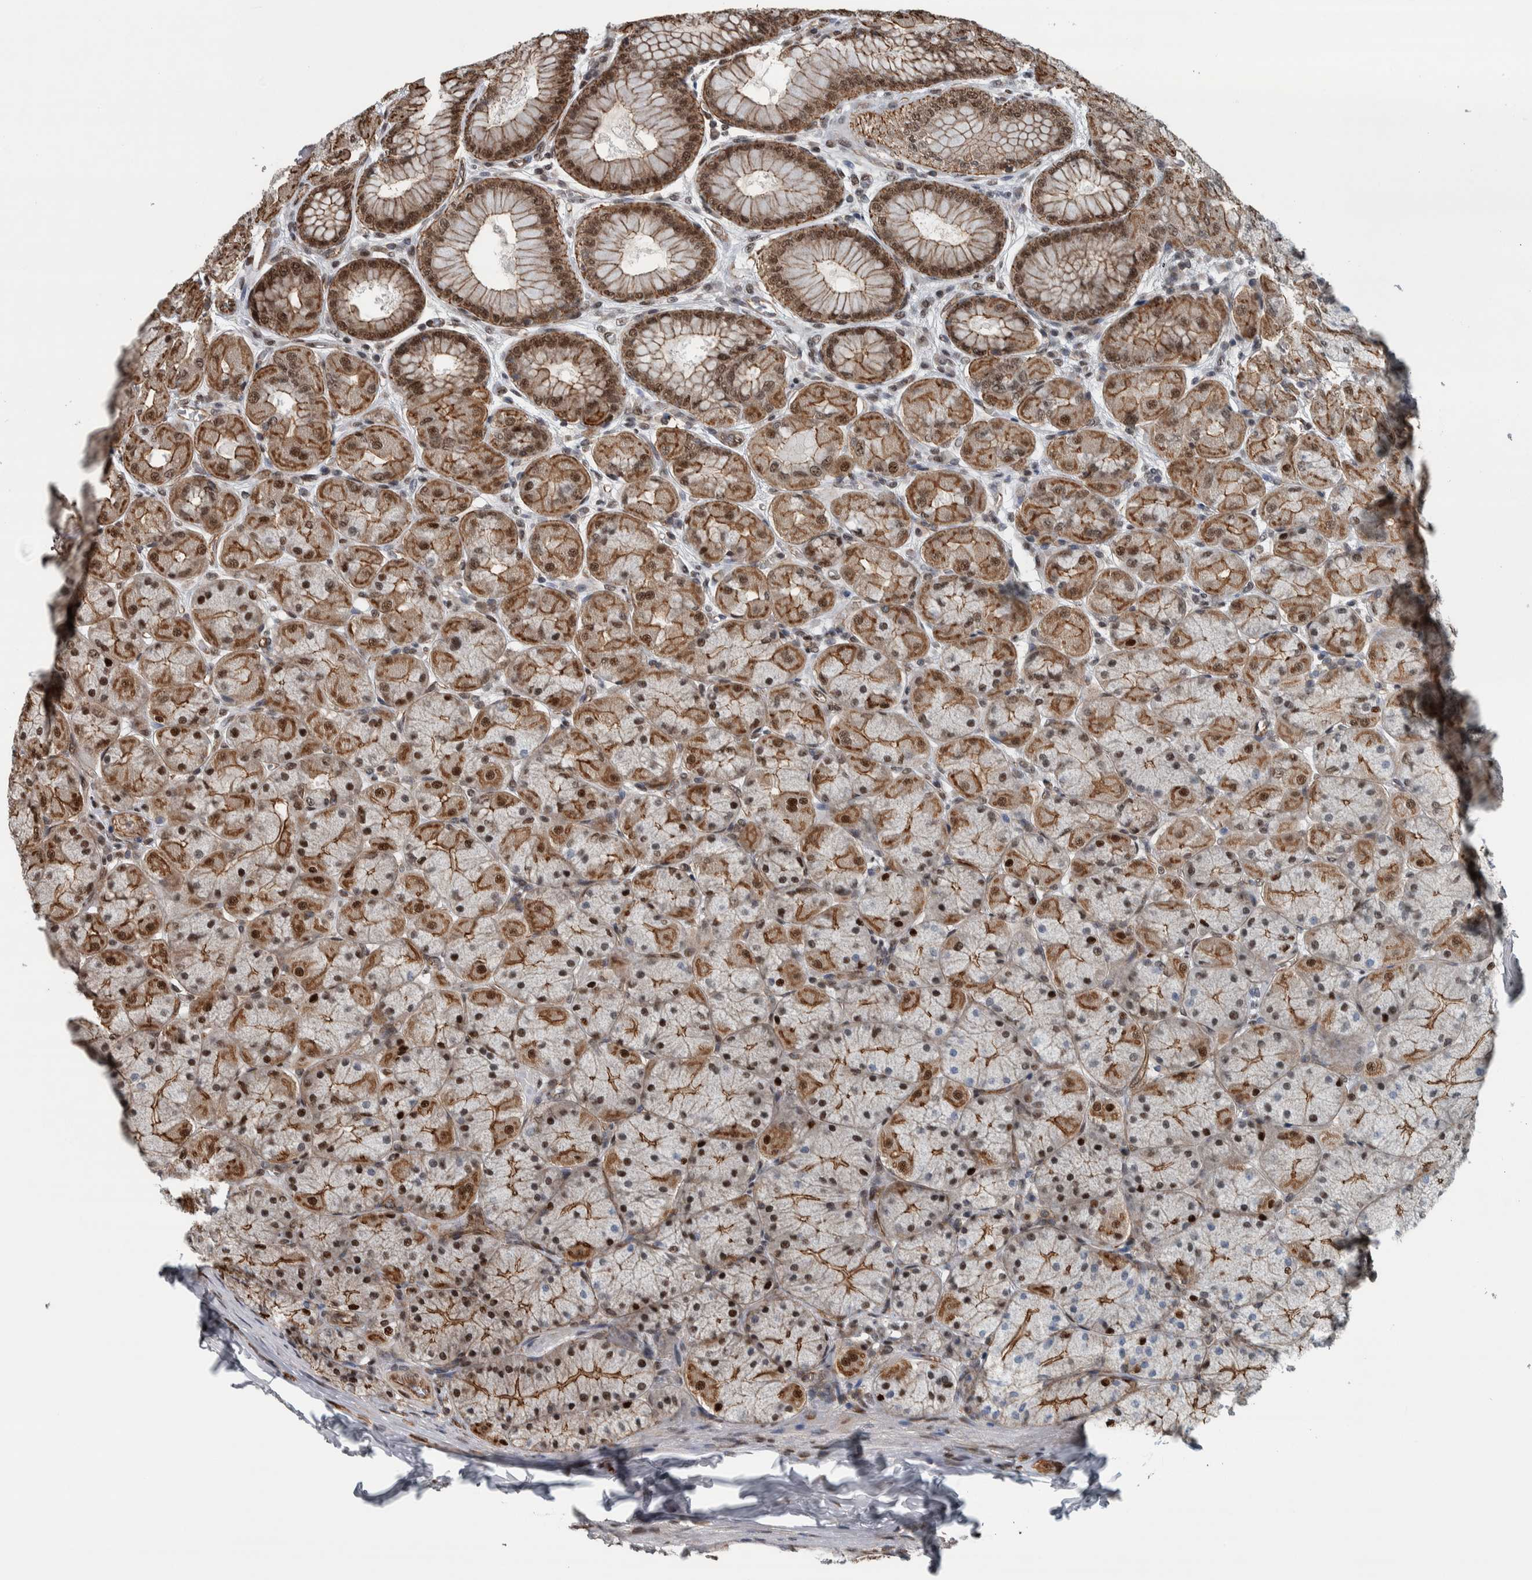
{"staining": {"intensity": "strong", "quantity": "25%-75%", "location": "cytoplasmic/membranous,nuclear"}, "tissue": "stomach", "cell_type": "Glandular cells", "image_type": "normal", "snomed": [{"axis": "morphology", "description": "Normal tissue, NOS"}, {"axis": "topography", "description": "Stomach, upper"}], "caption": "A high amount of strong cytoplasmic/membranous,nuclear expression is seen in about 25%-75% of glandular cells in unremarkable stomach. The staining is performed using DAB (3,3'-diaminobenzidine) brown chromogen to label protein expression. The nuclei are counter-stained blue using hematoxylin.", "gene": "FAM135B", "patient": {"sex": "female", "age": 56}}